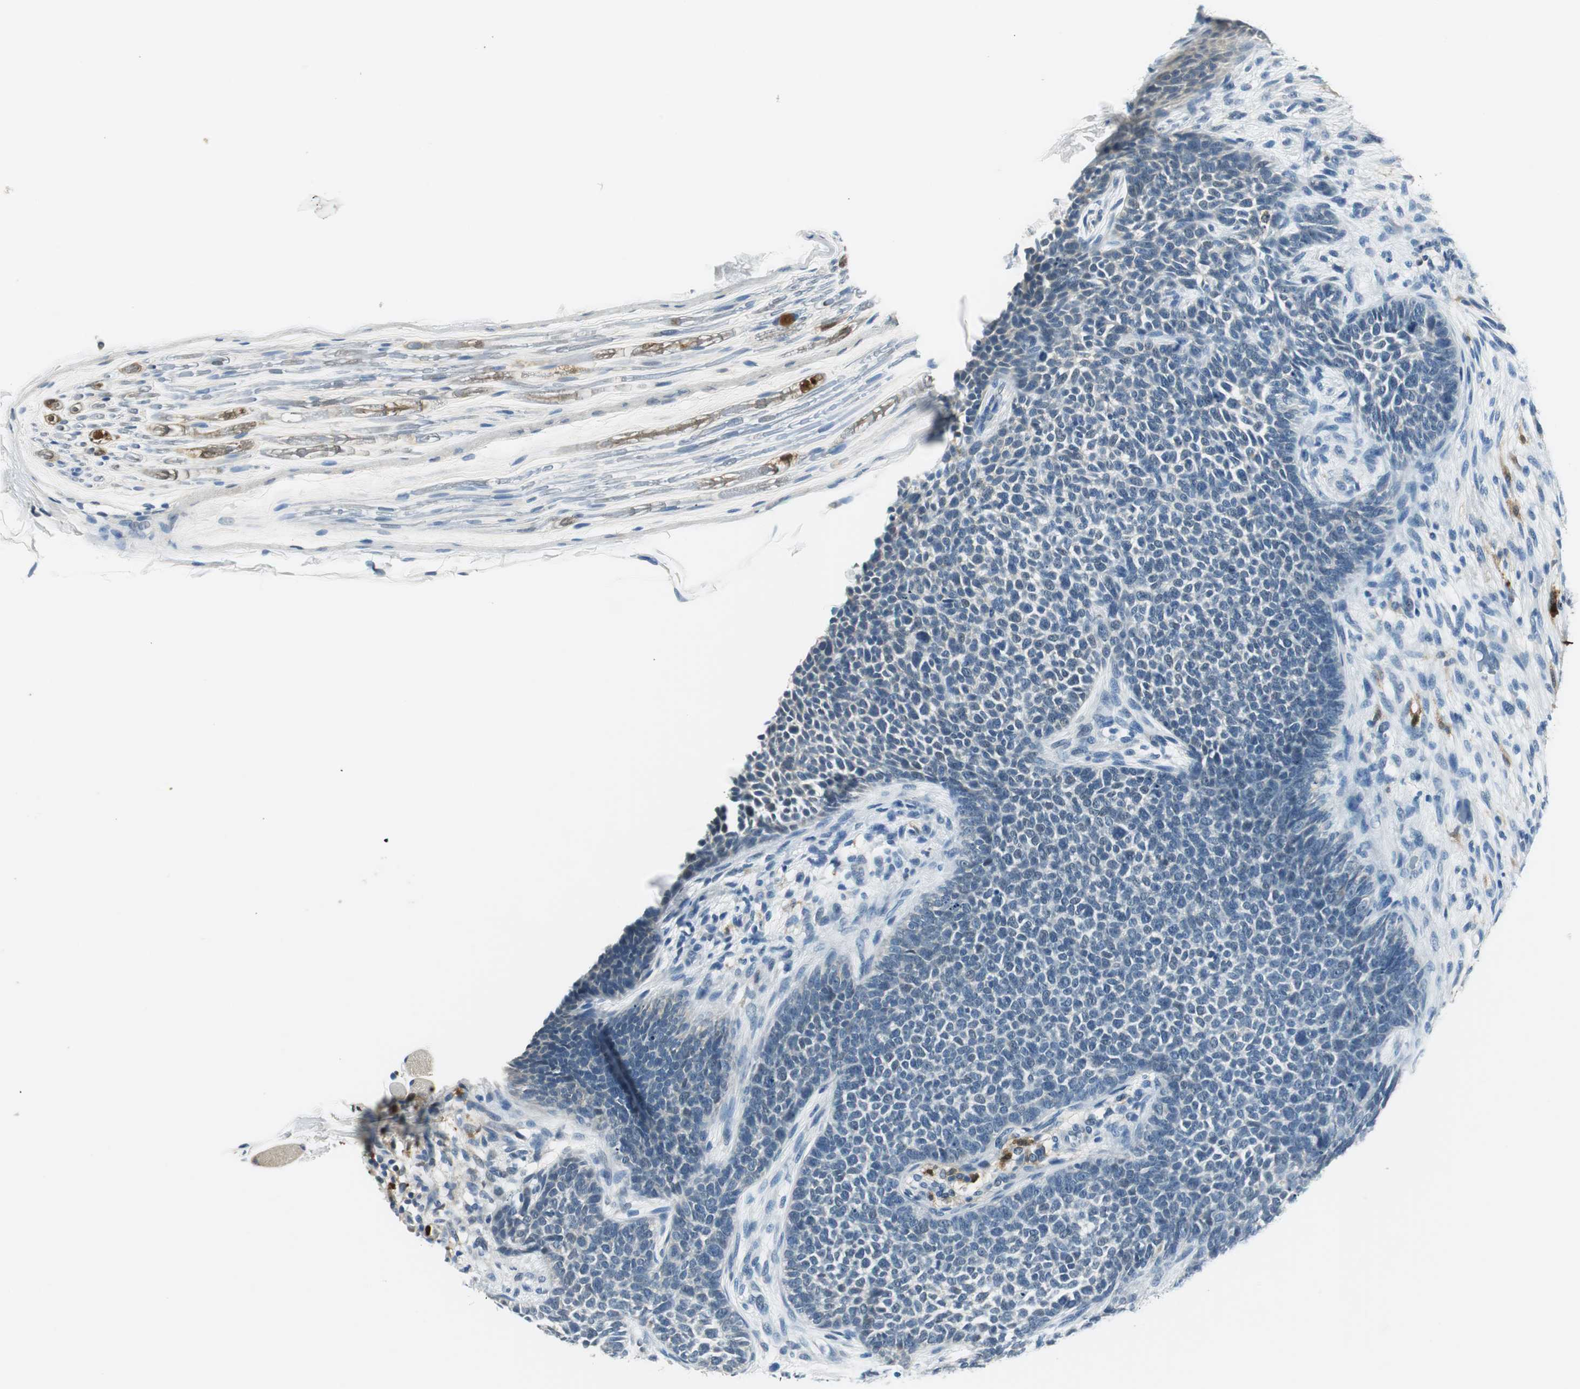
{"staining": {"intensity": "negative", "quantity": "none", "location": "none"}, "tissue": "skin cancer", "cell_type": "Tumor cells", "image_type": "cancer", "snomed": [{"axis": "morphology", "description": "Basal cell carcinoma"}, {"axis": "topography", "description": "Skin"}], "caption": "This photomicrograph is of skin basal cell carcinoma stained with immunohistochemistry to label a protein in brown with the nuclei are counter-stained blue. There is no positivity in tumor cells.", "gene": "ME1", "patient": {"sex": "female", "age": 84}}